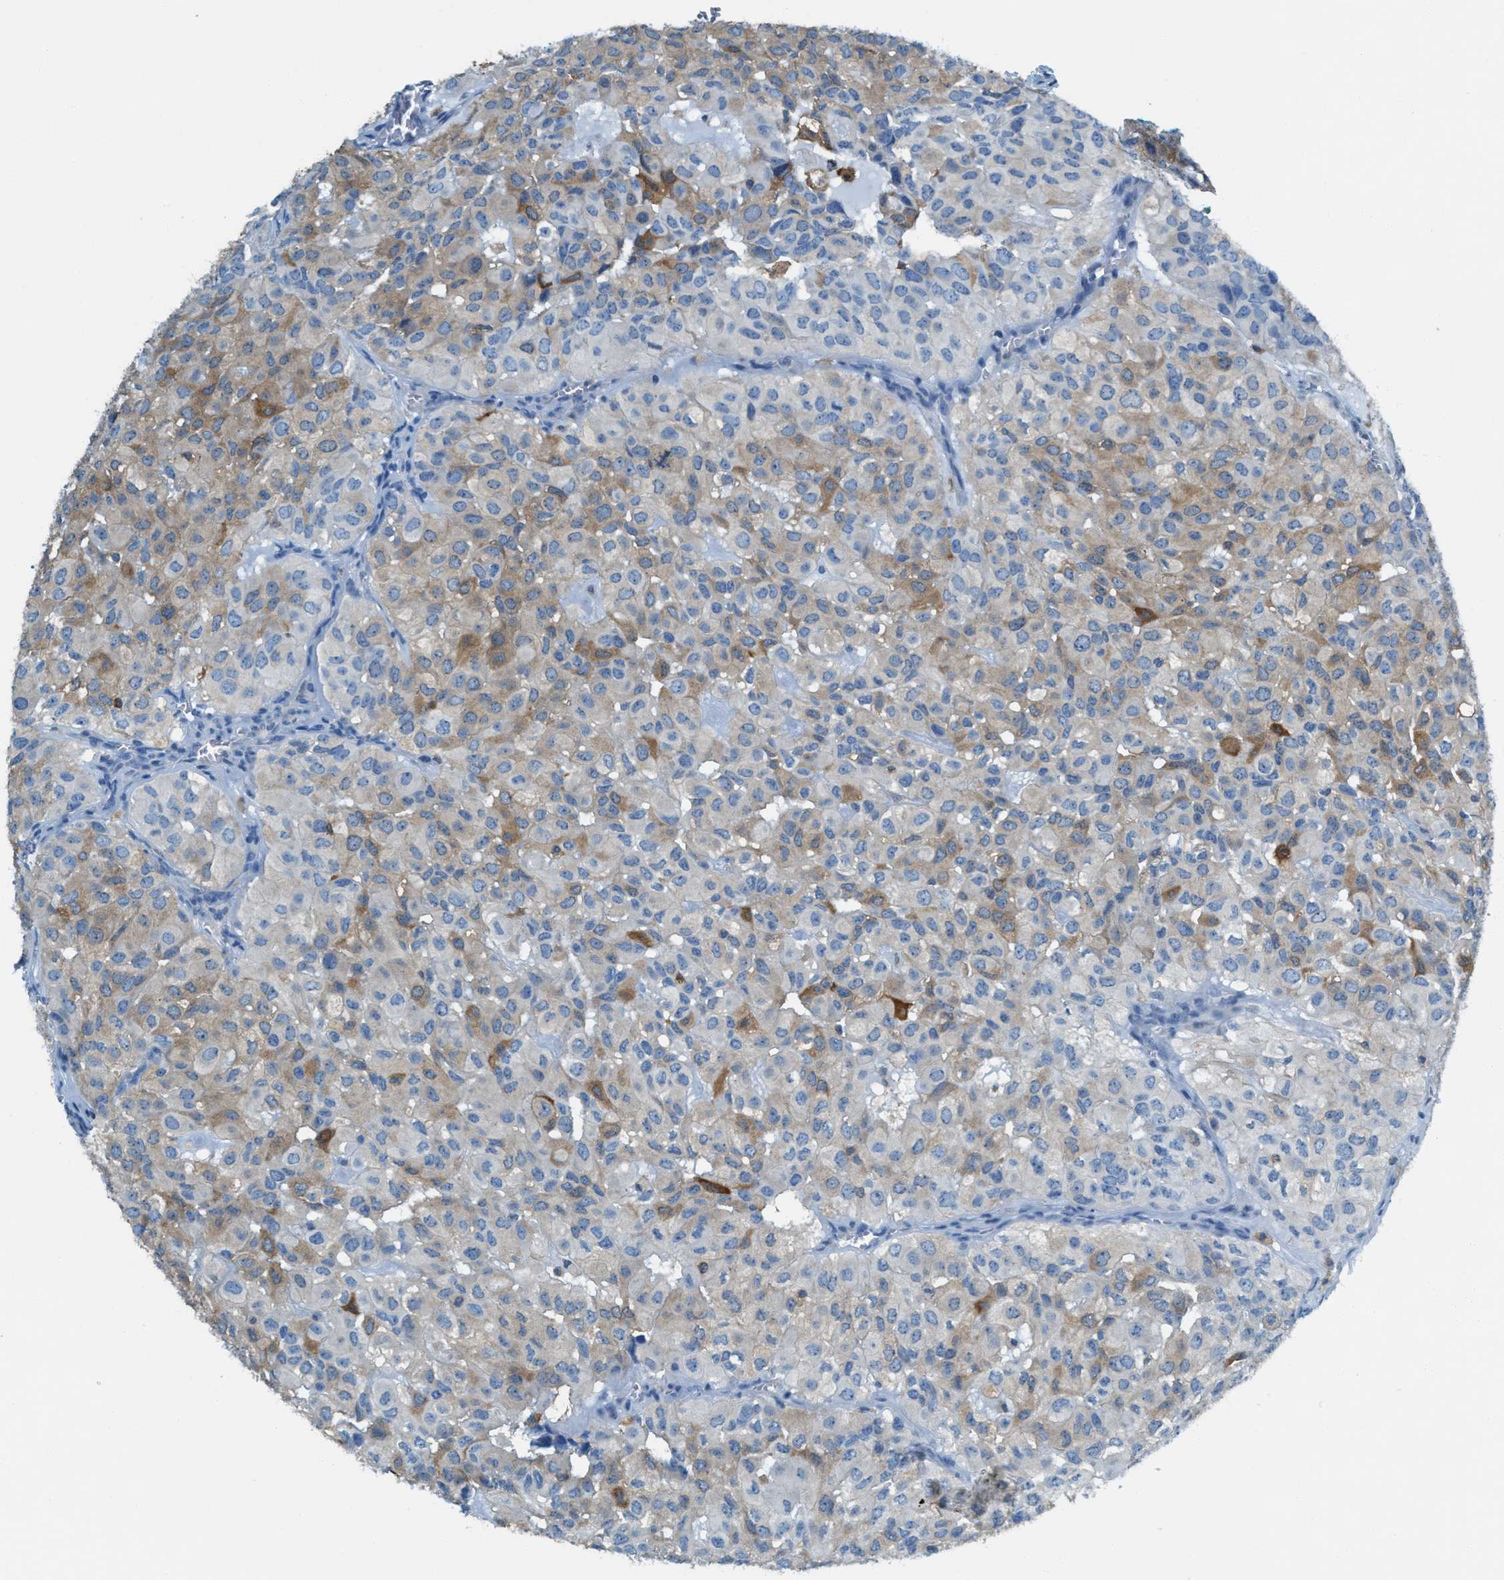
{"staining": {"intensity": "weak", "quantity": "25%-75%", "location": "cytoplasmic/membranous"}, "tissue": "head and neck cancer", "cell_type": "Tumor cells", "image_type": "cancer", "snomed": [{"axis": "morphology", "description": "Adenocarcinoma, NOS"}, {"axis": "topography", "description": "Salivary gland, NOS"}, {"axis": "topography", "description": "Head-Neck"}], "caption": "DAB (3,3'-diaminobenzidine) immunohistochemical staining of head and neck cancer reveals weak cytoplasmic/membranous protein expression in approximately 25%-75% of tumor cells. (Brightfield microscopy of DAB IHC at high magnification).", "gene": "MATCAP2", "patient": {"sex": "female", "age": 76}}